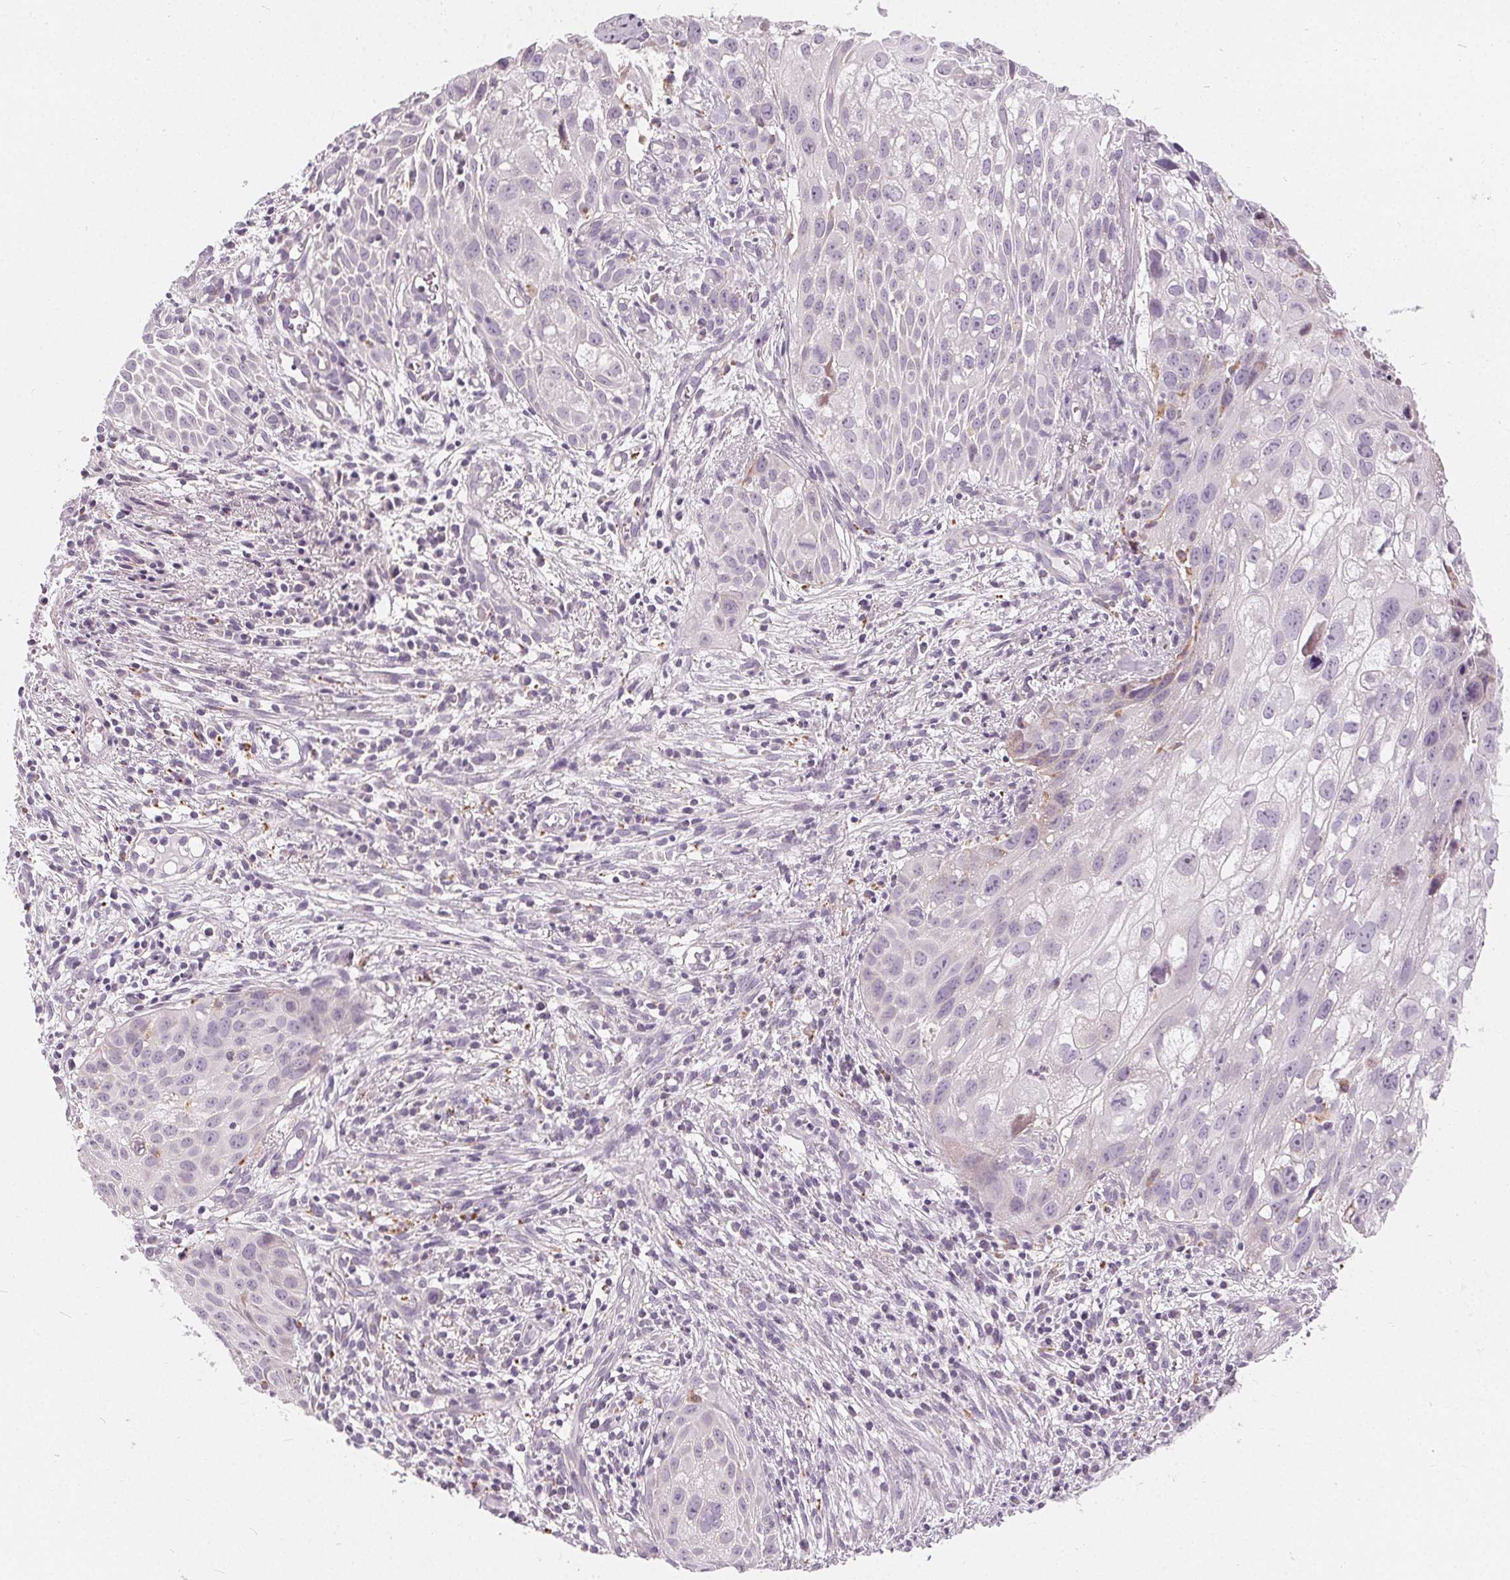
{"staining": {"intensity": "negative", "quantity": "none", "location": "none"}, "tissue": "cervical cancer", "cell_type": "Tumor cells", "image_type": "cancer", "snomed": [{"axis": "morphology", "description": "Squamous cell carcinoma, NOS"}, {"axis": "topography", "description": "Cervix"}], "caption": "Squamous cell carcinoma (cervical) was stained to show a protein in brown. There is no significant expression in tumor cells.", "gene": "HOPX", "patient": {"sex": "female", "age": 53}}